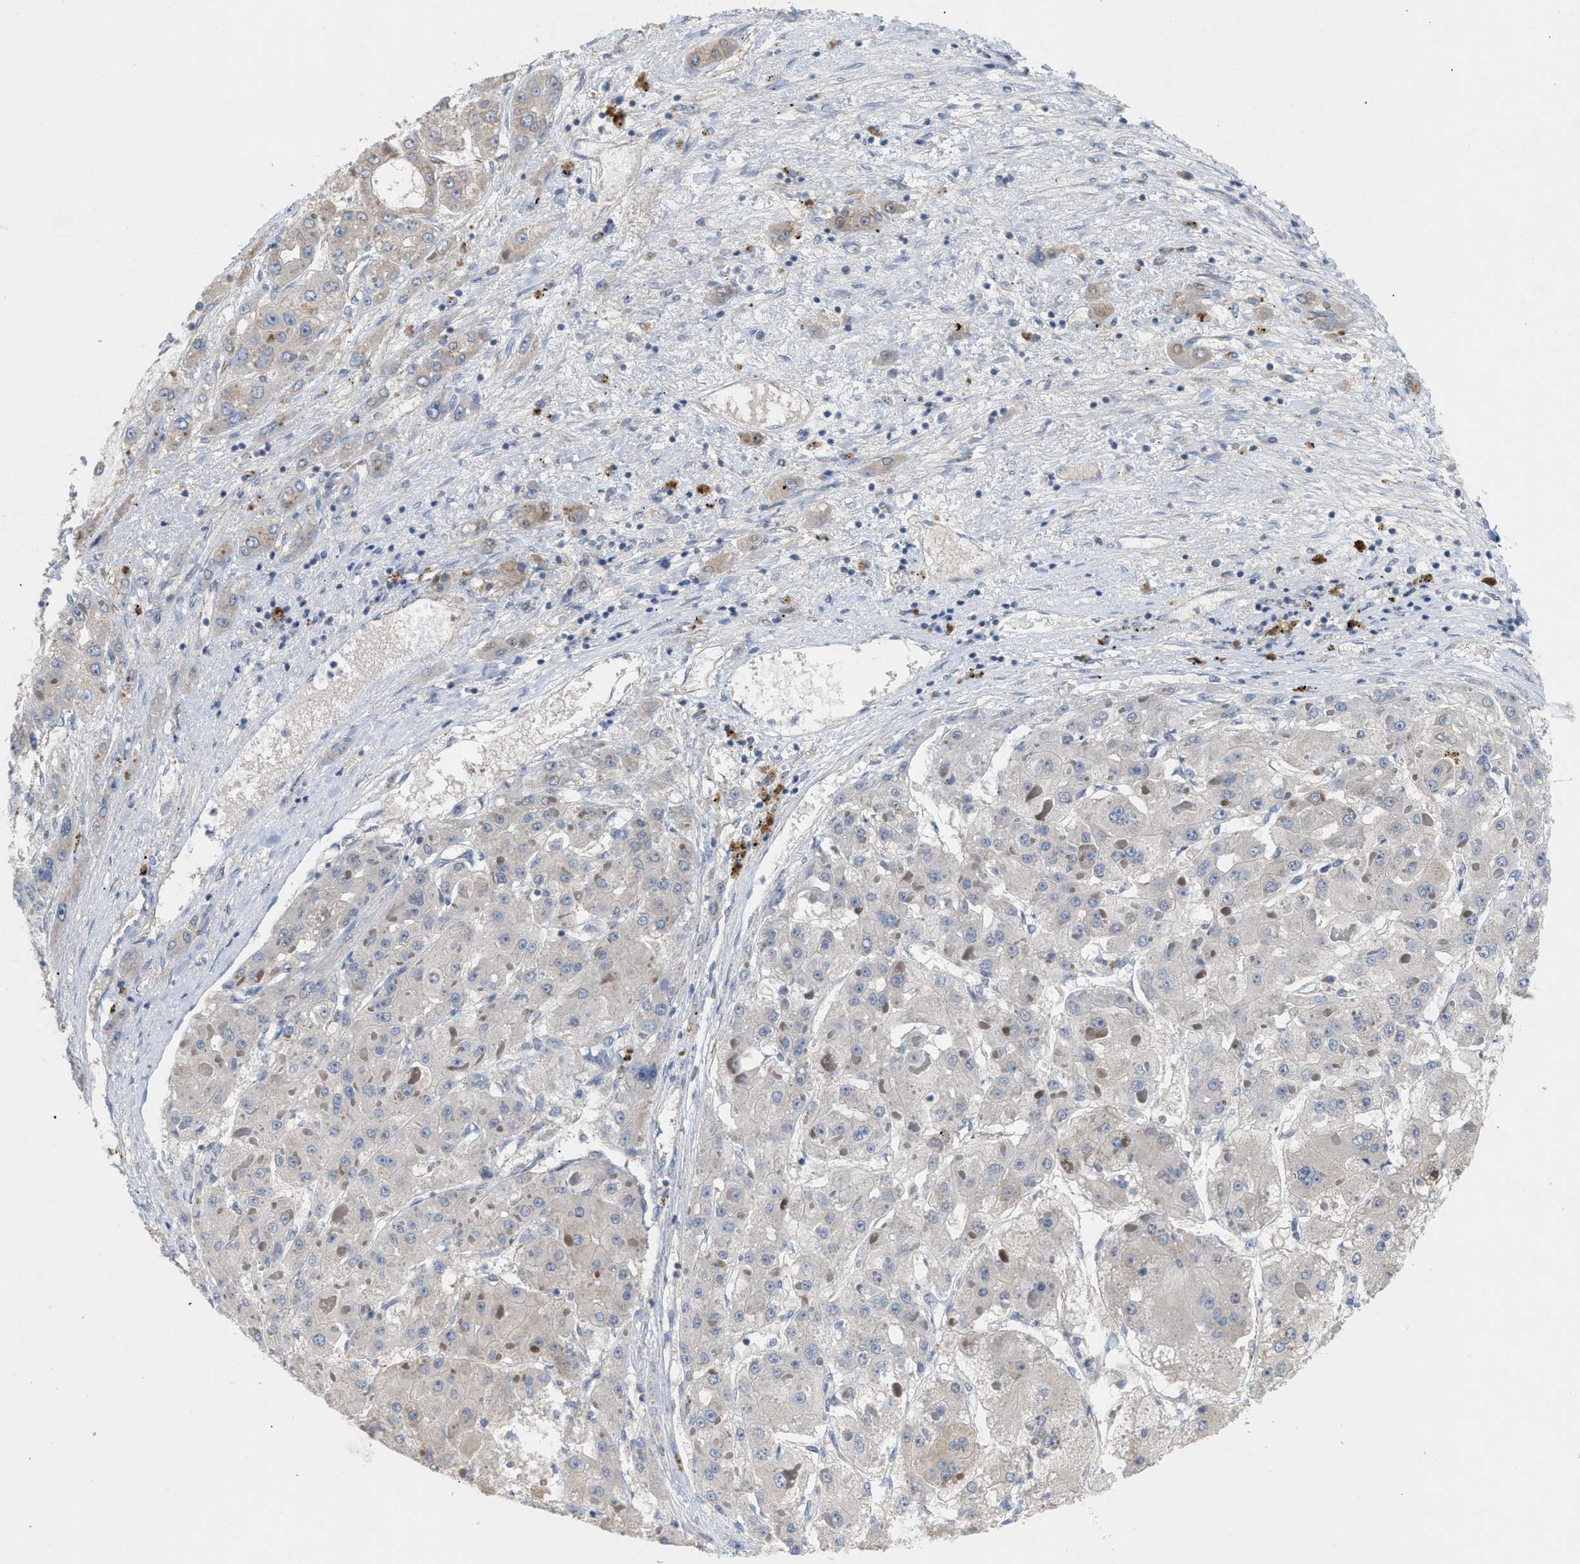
{"staining": {"intensity": "negative", "quantity": "none", "location": "none"}, "tissue": "liver cancer", "cell_type": "Tumor cells", "image_type": "cancer", "snomed": [{"axis": "morphology", "description": "Carcinoma, Hepatocellular, NOS"}, {"axis": "topography", "description": "Liver"}], "caption": "The photomicrograph reveals no staining of tumor cells in hepatocellular carcinoma (liver).", "gene": "UBAP2", "patient": {"sex": "female", "age": 73}}